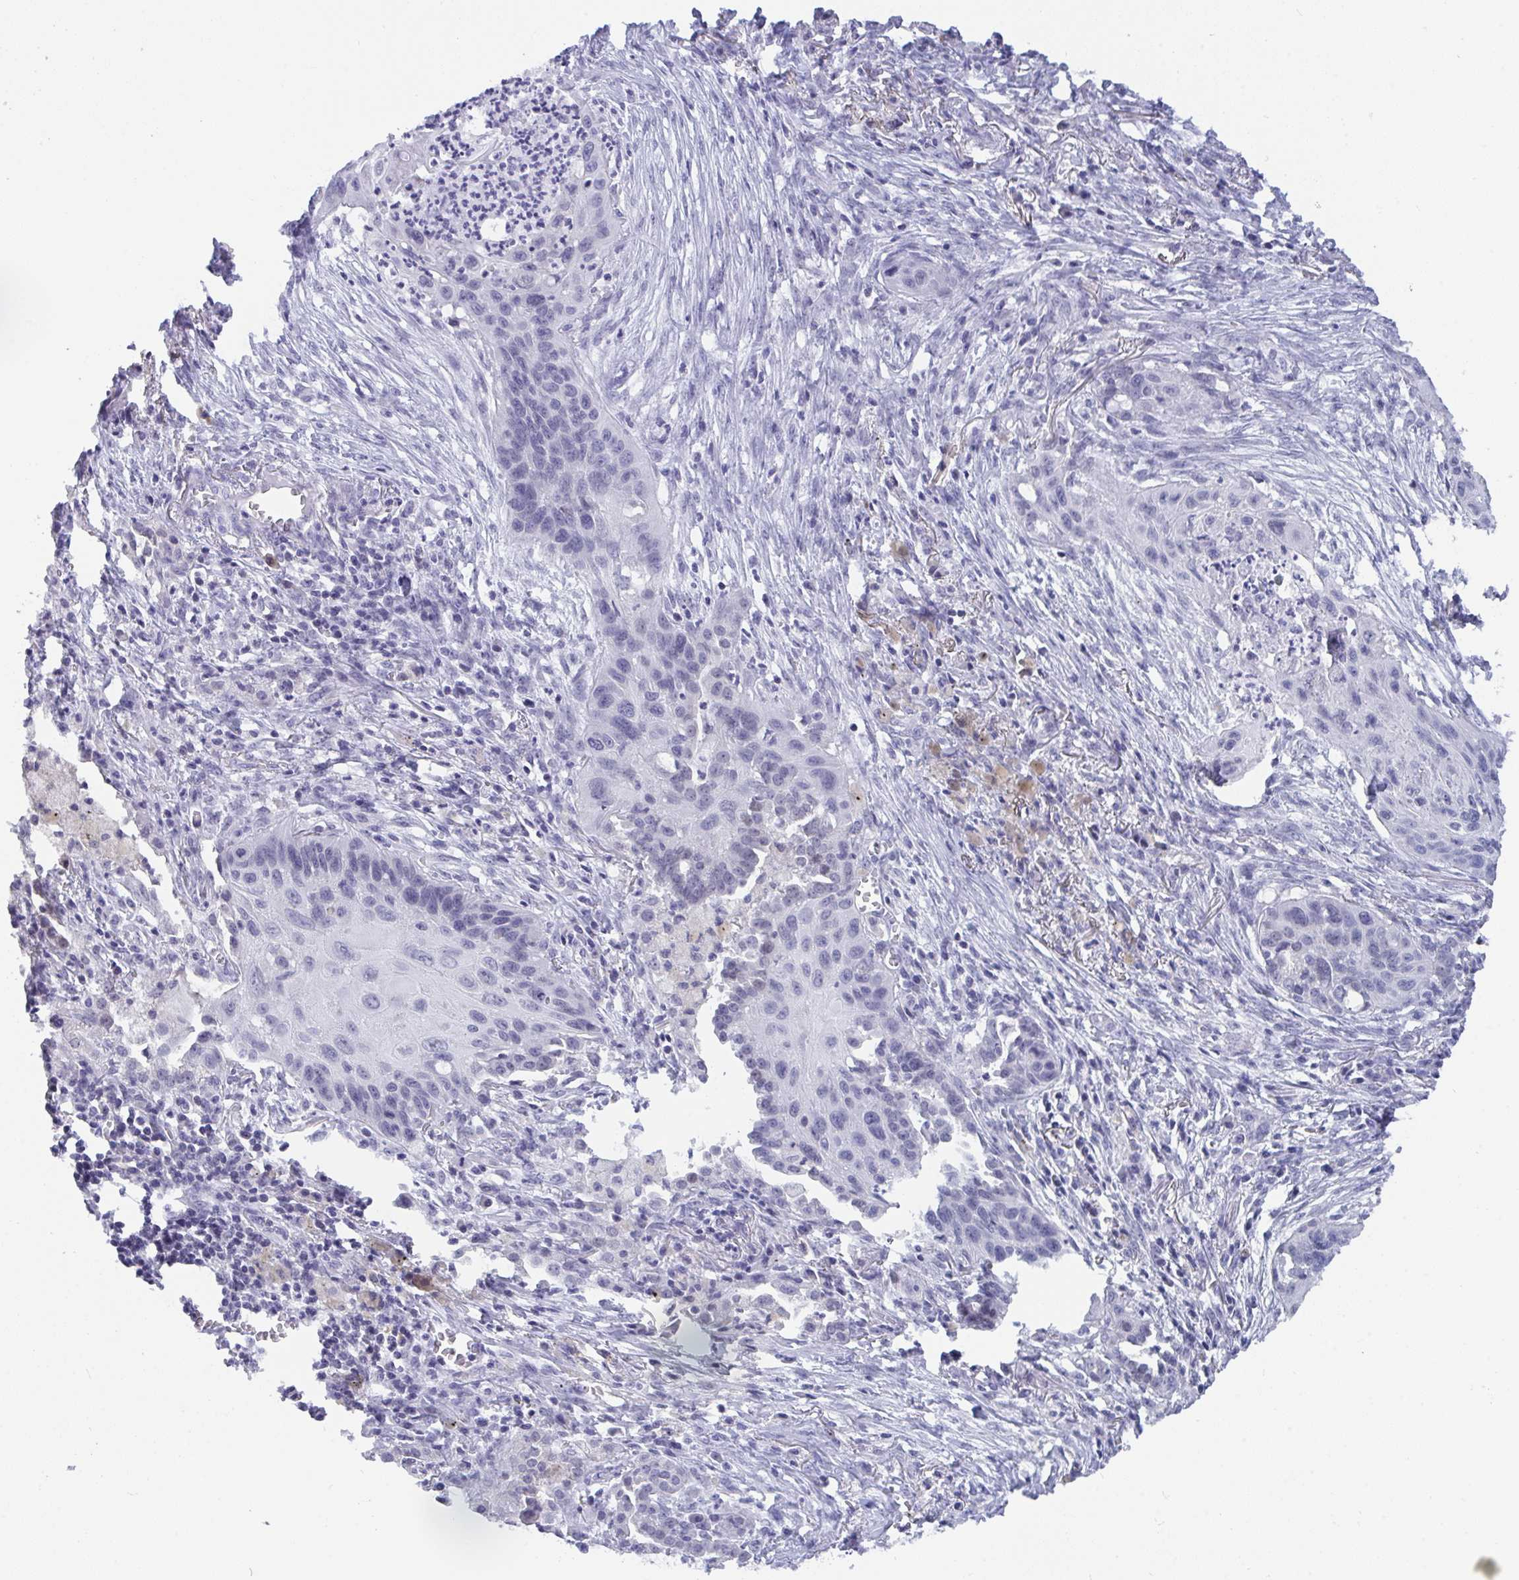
{"staining": {"intensity": "negative", "quantity": "none", "location": "none"}, "tissue": "lung cancer", "cell_type": "Tumor cells", "image_type": "cancer", "snomed": [{"axis": "morphology", "description": "Squamous cell carcinoma, NOS"}, {"axis": "topography", "description": "Lung"}], "caption": "An image of lung cancer stained for a protein reveals no brown staining in tumor cells.", "gene": "BMAL2", "patient": {"sex": "male", "age": 71}}